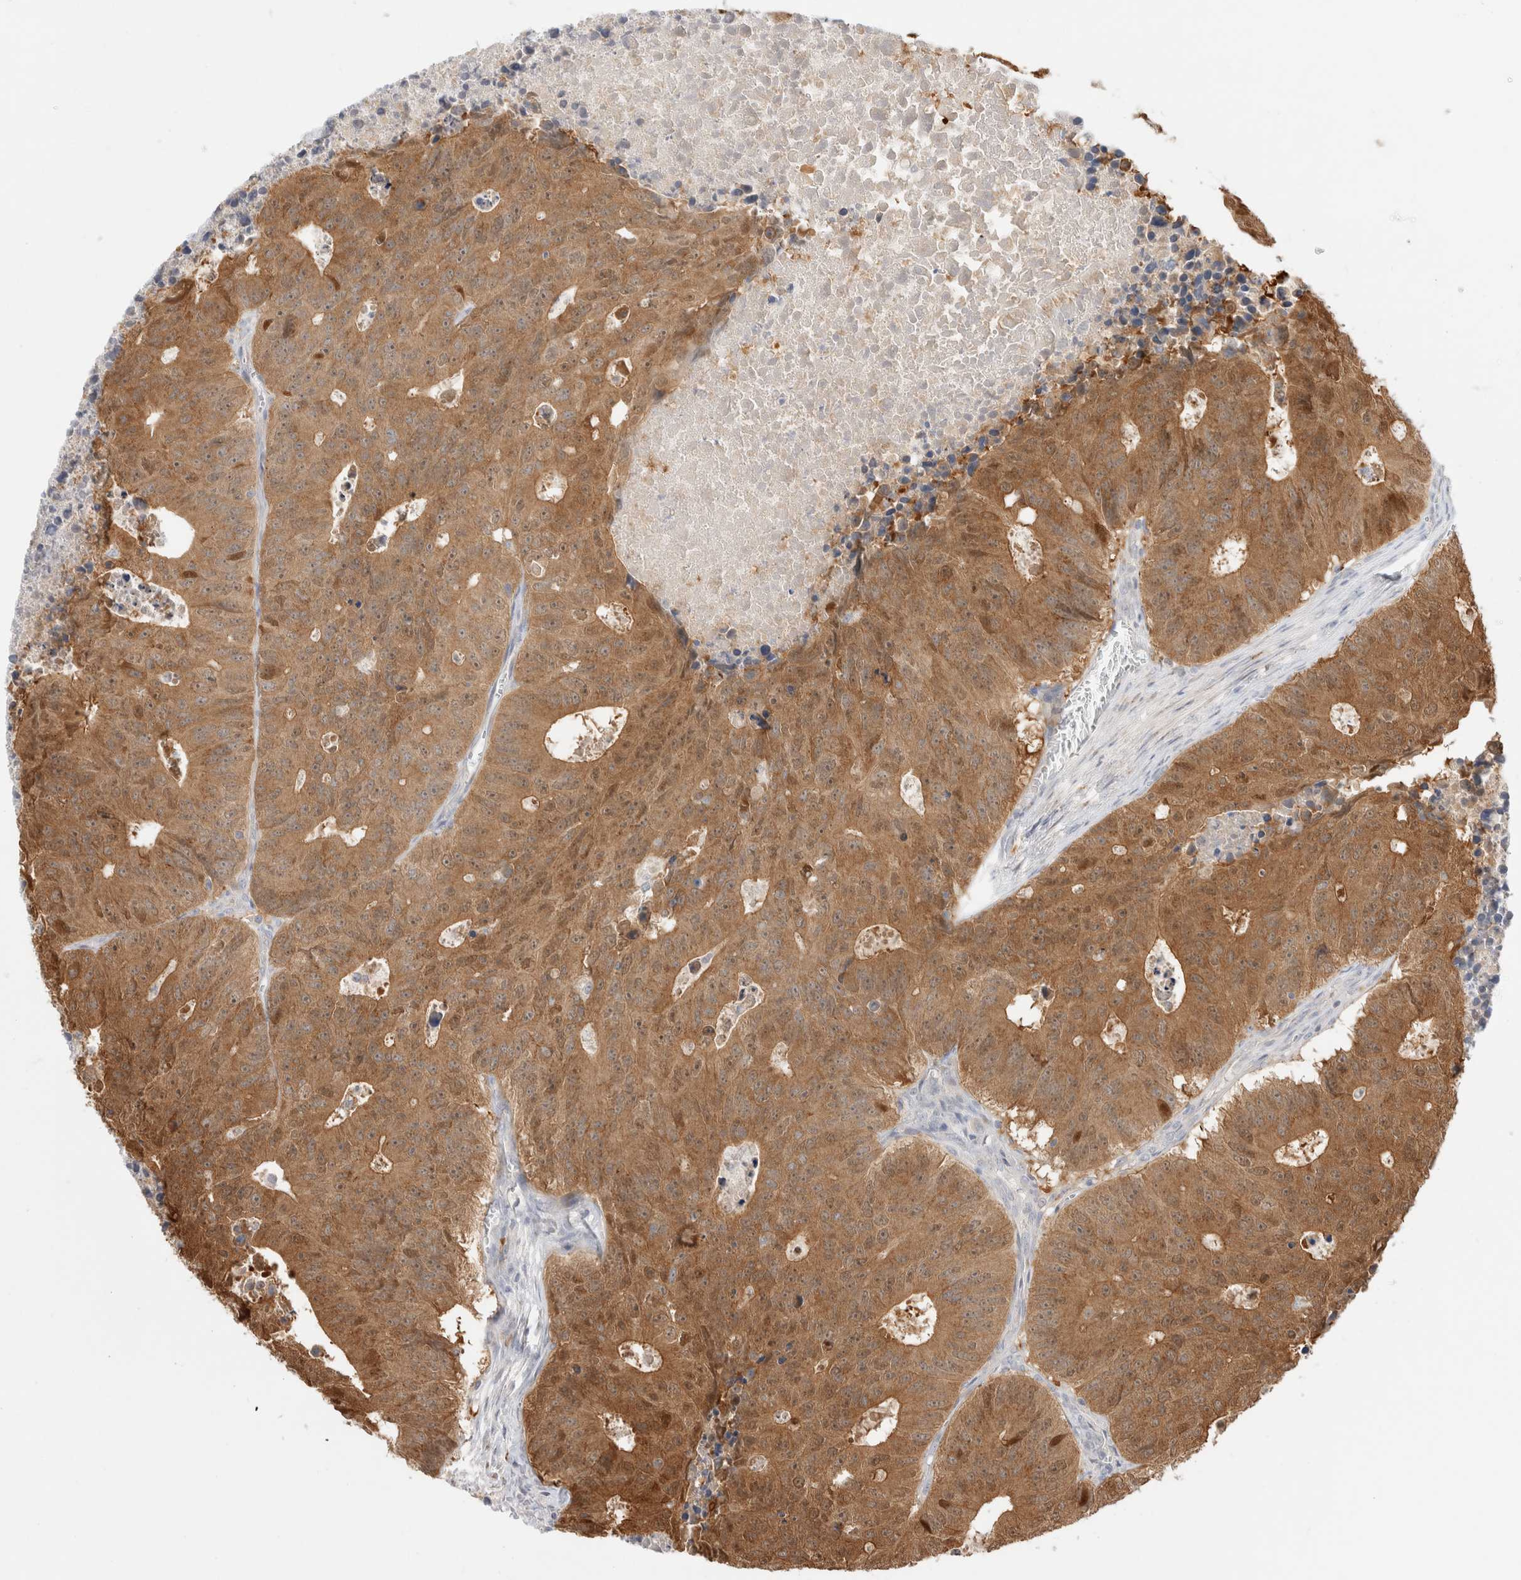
{"staining": {"intensity": "moderate", "quantity": ">75%", "location": "cytoplasmic/membranous"}, "tissue": "colorectal cancer", "cell_type": "Tumor cells", "image_type": "cancer", "snomed": [{"axis": "morphology", "description": "Adenocarcinoma, NOS"}, {"axis": "topography", "description": "Colon"}], "caption": "This is an image of immunohistochemistry staining of colorectal cancer, which shows moderate positivity in the cytoplasmic/membranous of tumor cells.", "gene": "EFCAB13", "patient": {"sex": "male", "age": 87}}